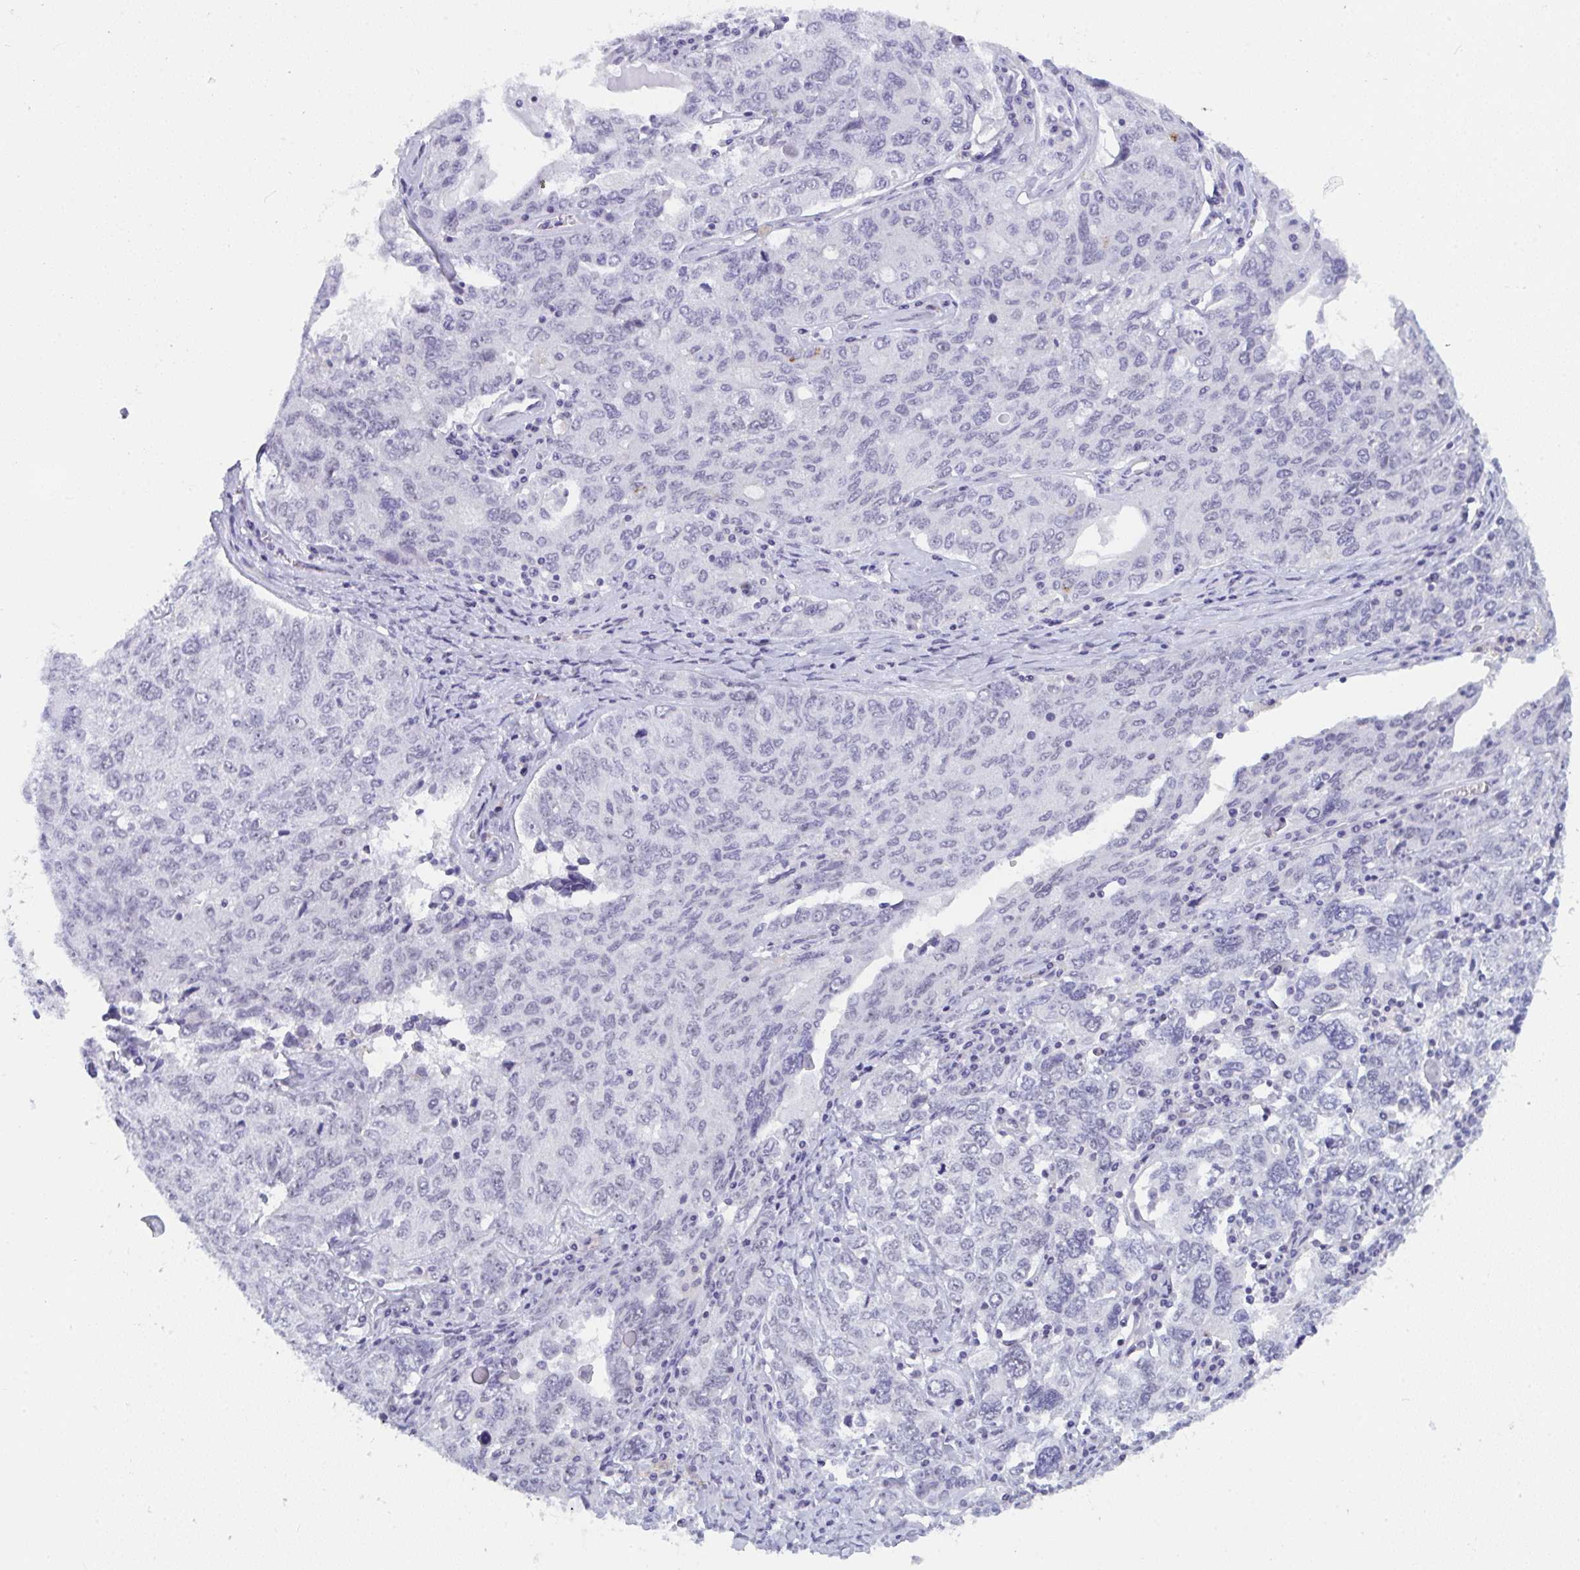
{"staining": {"intensity": "negative", "quantity": "none", "location": "none"}, "tissue": "ovarian cancer", "cell_type": "Tumor cells", "image_type": "cancer", "snomed": [{"axis": "morphology", "description": "Carcinoma, endometroid"}, {"axis": "topography", "description": "Ovary"}], "caption": "Human endometroid carcinoma (ovarian) stained for a protein using immunohistochemistry (IHC) reveals no expression in tumor cells.", "gene": "CDK13", "patient": {"sex": "female", "age": 62}}